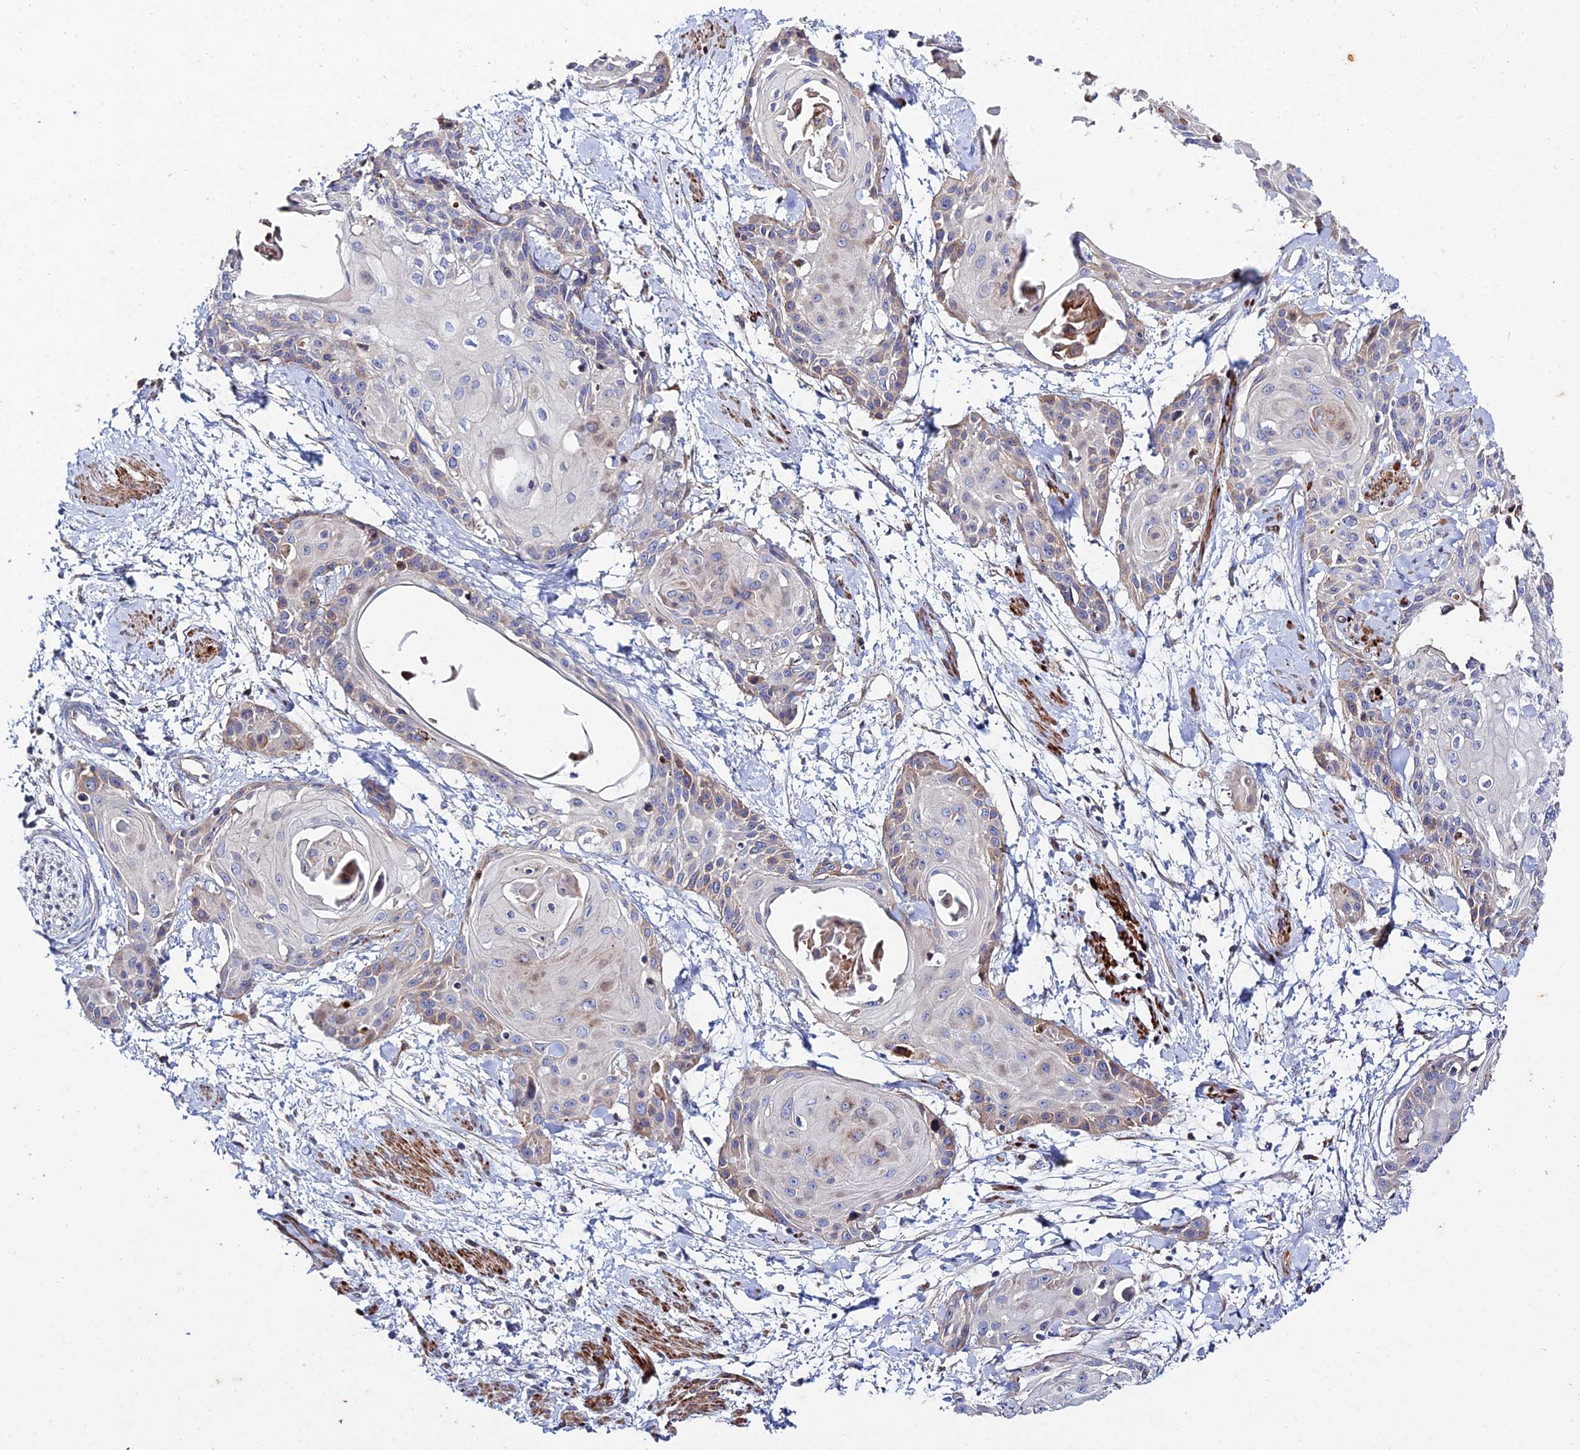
{"staining": {"intensity": "weak", "quantity": "25%-75%", "location": "cytoplasmic/membranous"}, "tissue": "cervical cancer", "cell_type": "Tumor cells", "image_type": "cancer", "snomed": [{"axis": "morphology", "description": "Squamous cell carcinoma, NOS"}, {"axis": "topography", "description": "Cervix"}], "caption": "IHC histopathology image of neoplastic tissue: squamous cell carcinoma (cervical) stained using immunohistochemistry demonstrates low levels of weak protein expression localized specifically in the cytoplasmic/membranous of tumor cells, appearing as a cytoplasmic/membranous brown color.", "gene": "ARL6IP1", "patient": {"sex": "female", "age": 57}}